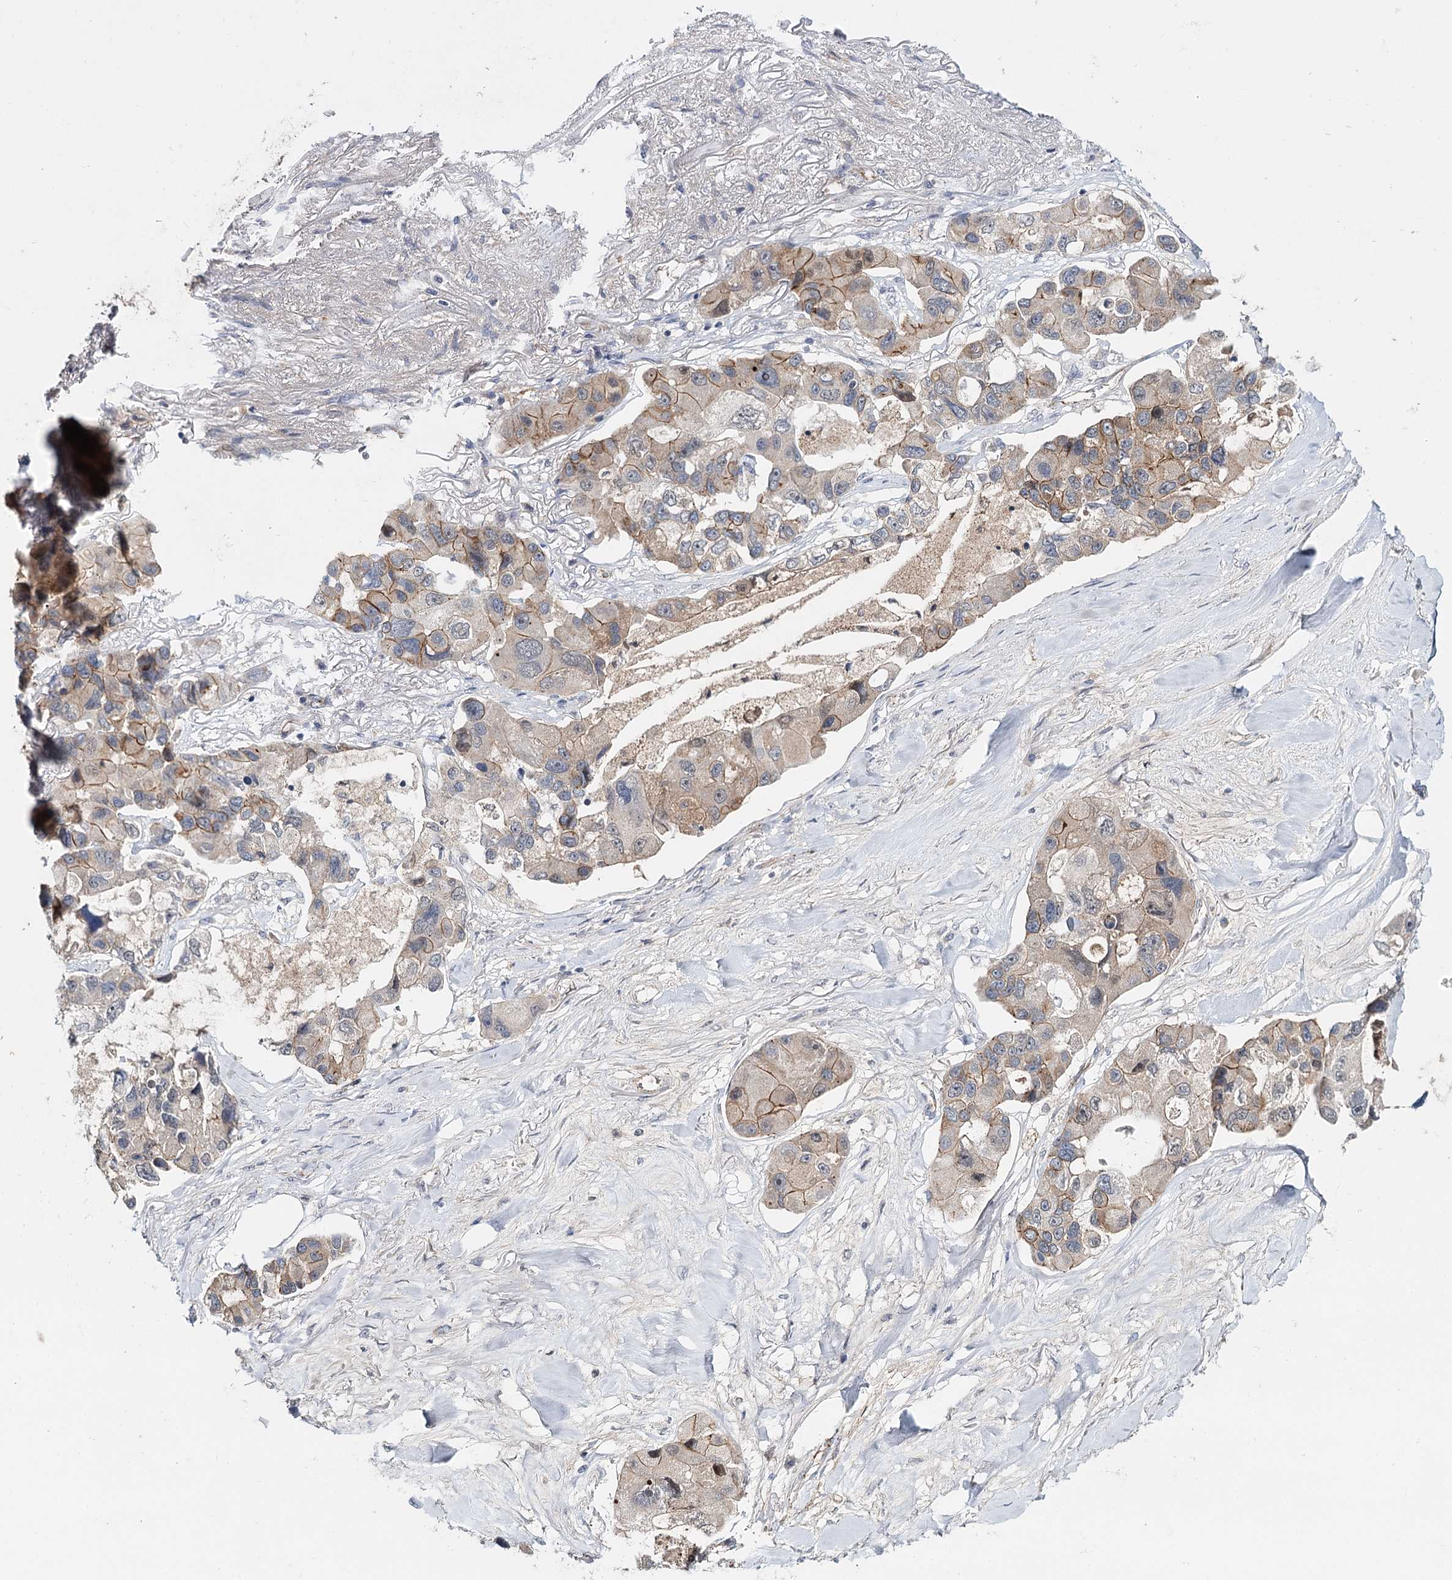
{"staining": {"intensity": "moderate", "quantity": "<25%", "location": "cytoplasmic/membranous"}, "tissue": "lung cancer", "cell_type": "Tumor cells", "image_type": "cancer", "snomed": [{"axis": "morphology", "description": "Adenocarcinoma, NOS"}, {"axis": "topography", "description": "Lung"}], "caption": "Lung adenocarcinoma stained with DAB IHC shows low levels of moderate cytoplasmic/membranous staining in approximately <25% of tumor cells.", "gene": "PKP4", "patient": {"sex": "female", "age": 54}}